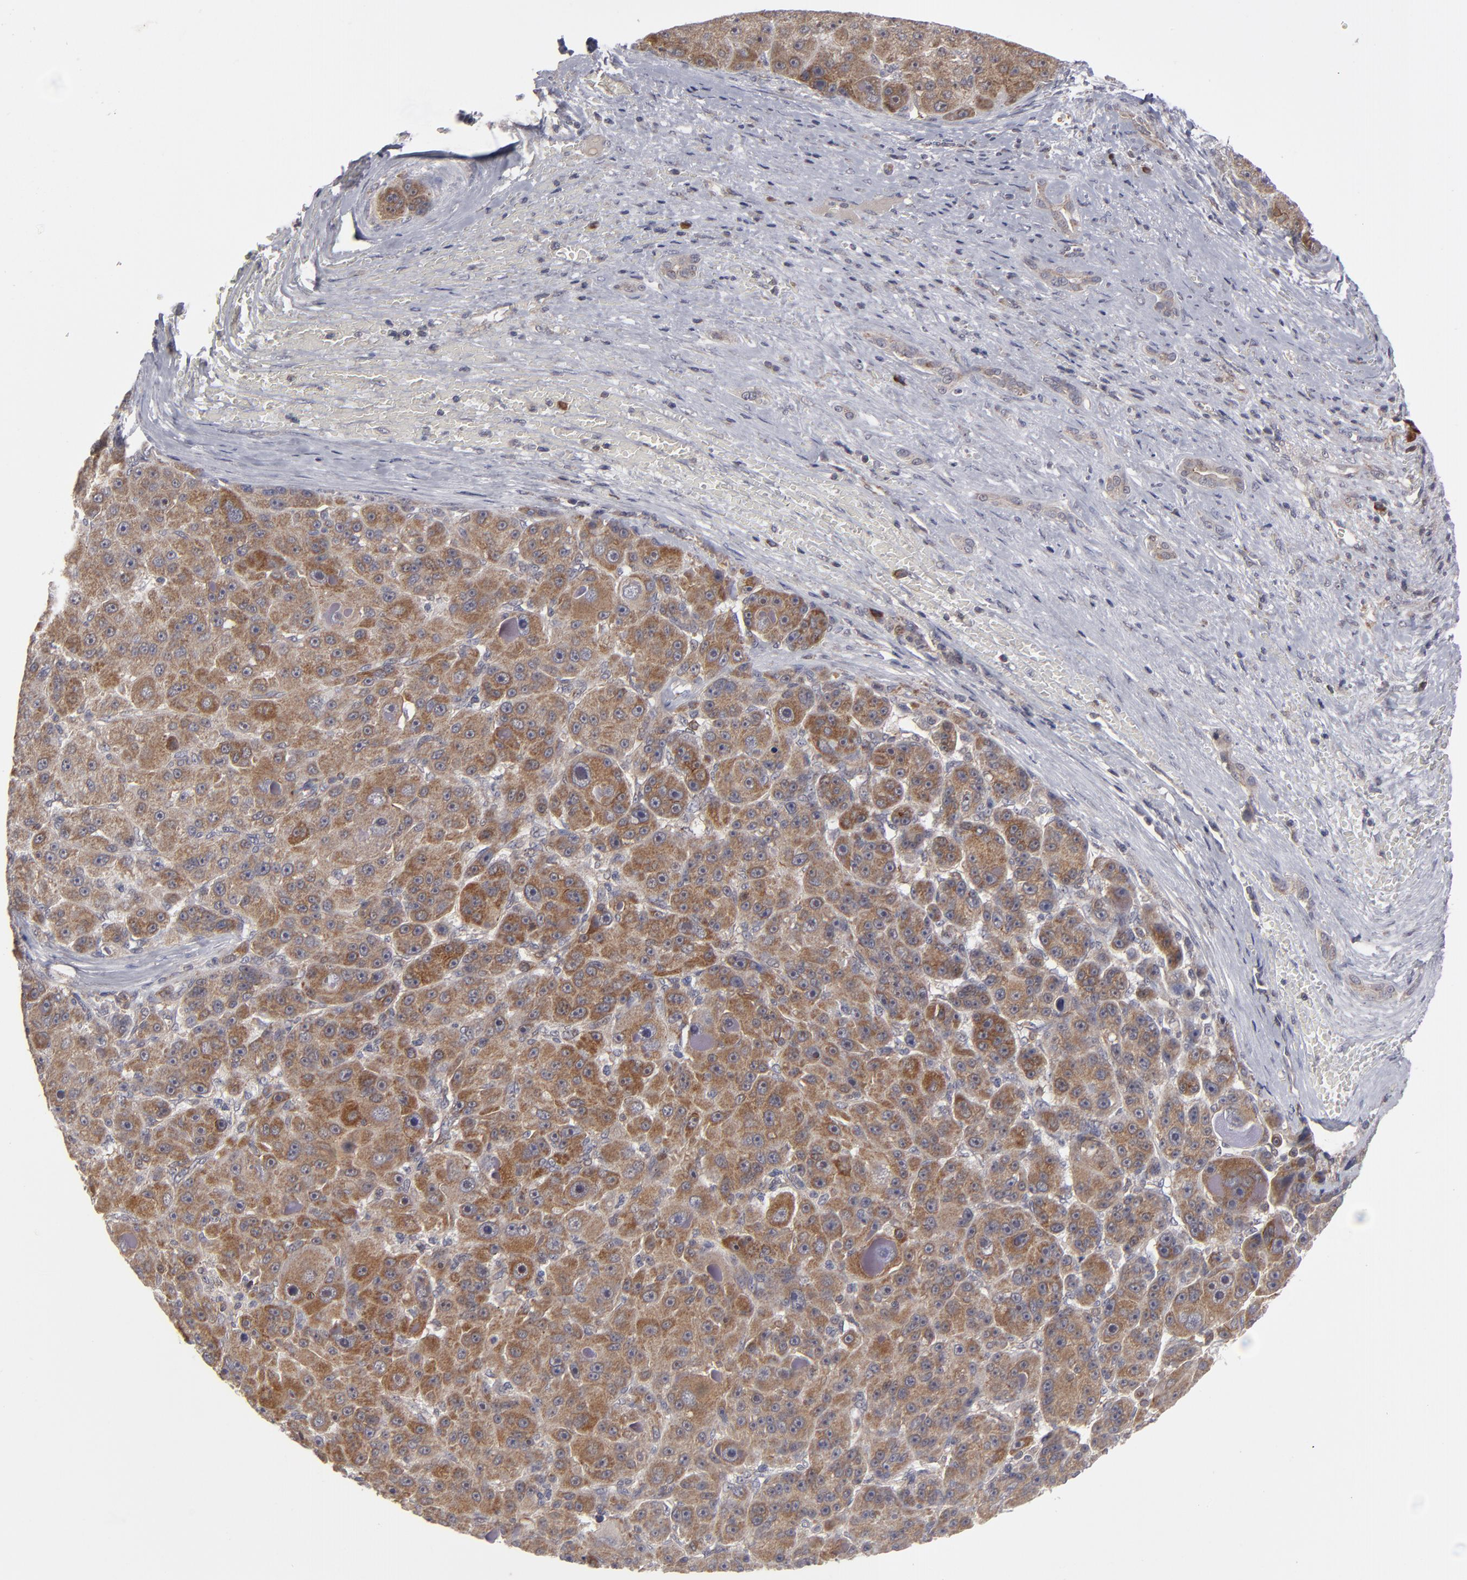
{"staining": {"intensity": "strong", "quantity": "25%-75%", "location": "cytoplasmic/membranous"}, "tissue": "liver cancer", "cell_type": "Tumor cells", "image_type": "cancer", "snomed": [{"axis": "morphology", "description": "Carcinoma, Hepatocellular, NOS"}, {"axis": "topography", "description": "Liver"}], "caption": "Tumor cells demonstrate high levels of strong cytoplasmic/membranous positivity in about 25%-75% of cells in human liver hepatocellular carcinoma.", "gene": "GLCCI1", "patient": {"sex": "male", "age": 76}}